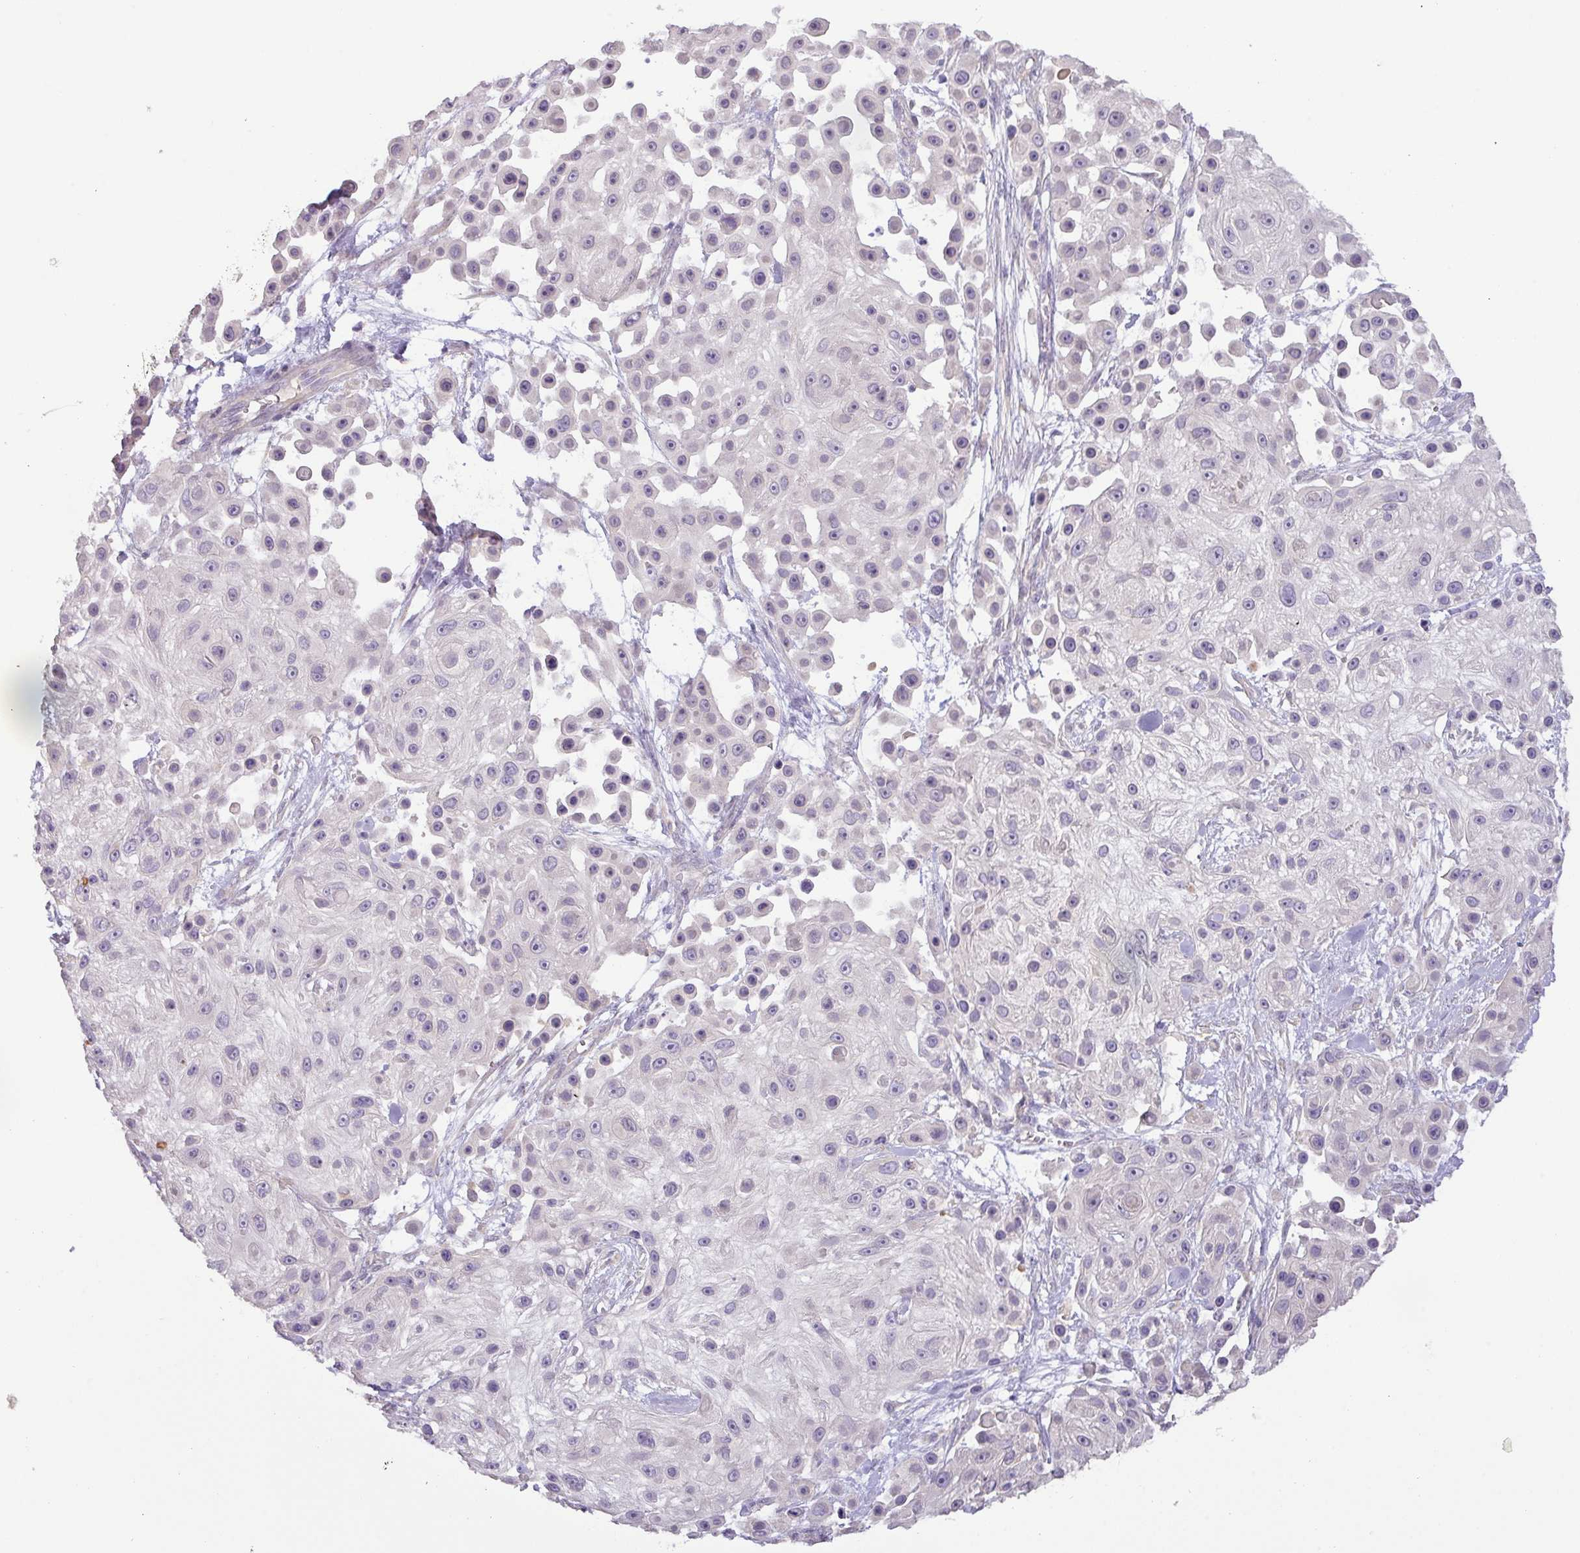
{"staining": {"intensity": "negative", "quantity": "none", "location": "none"}, "tissue": "skin cancer", "cell_type": "Tumor cells", "image_type": "cancer", "snomed": [{"axis": "morphology", "description": "Squamous cell carcinoma, NOS"}, {"axis": "topography", "description": "Skin"}], "caption": "Tumor cells are negative for brown protein staining in skin cancer.", "gene": "GALNT12", "patient": {"sex": "male", "age": 67}}